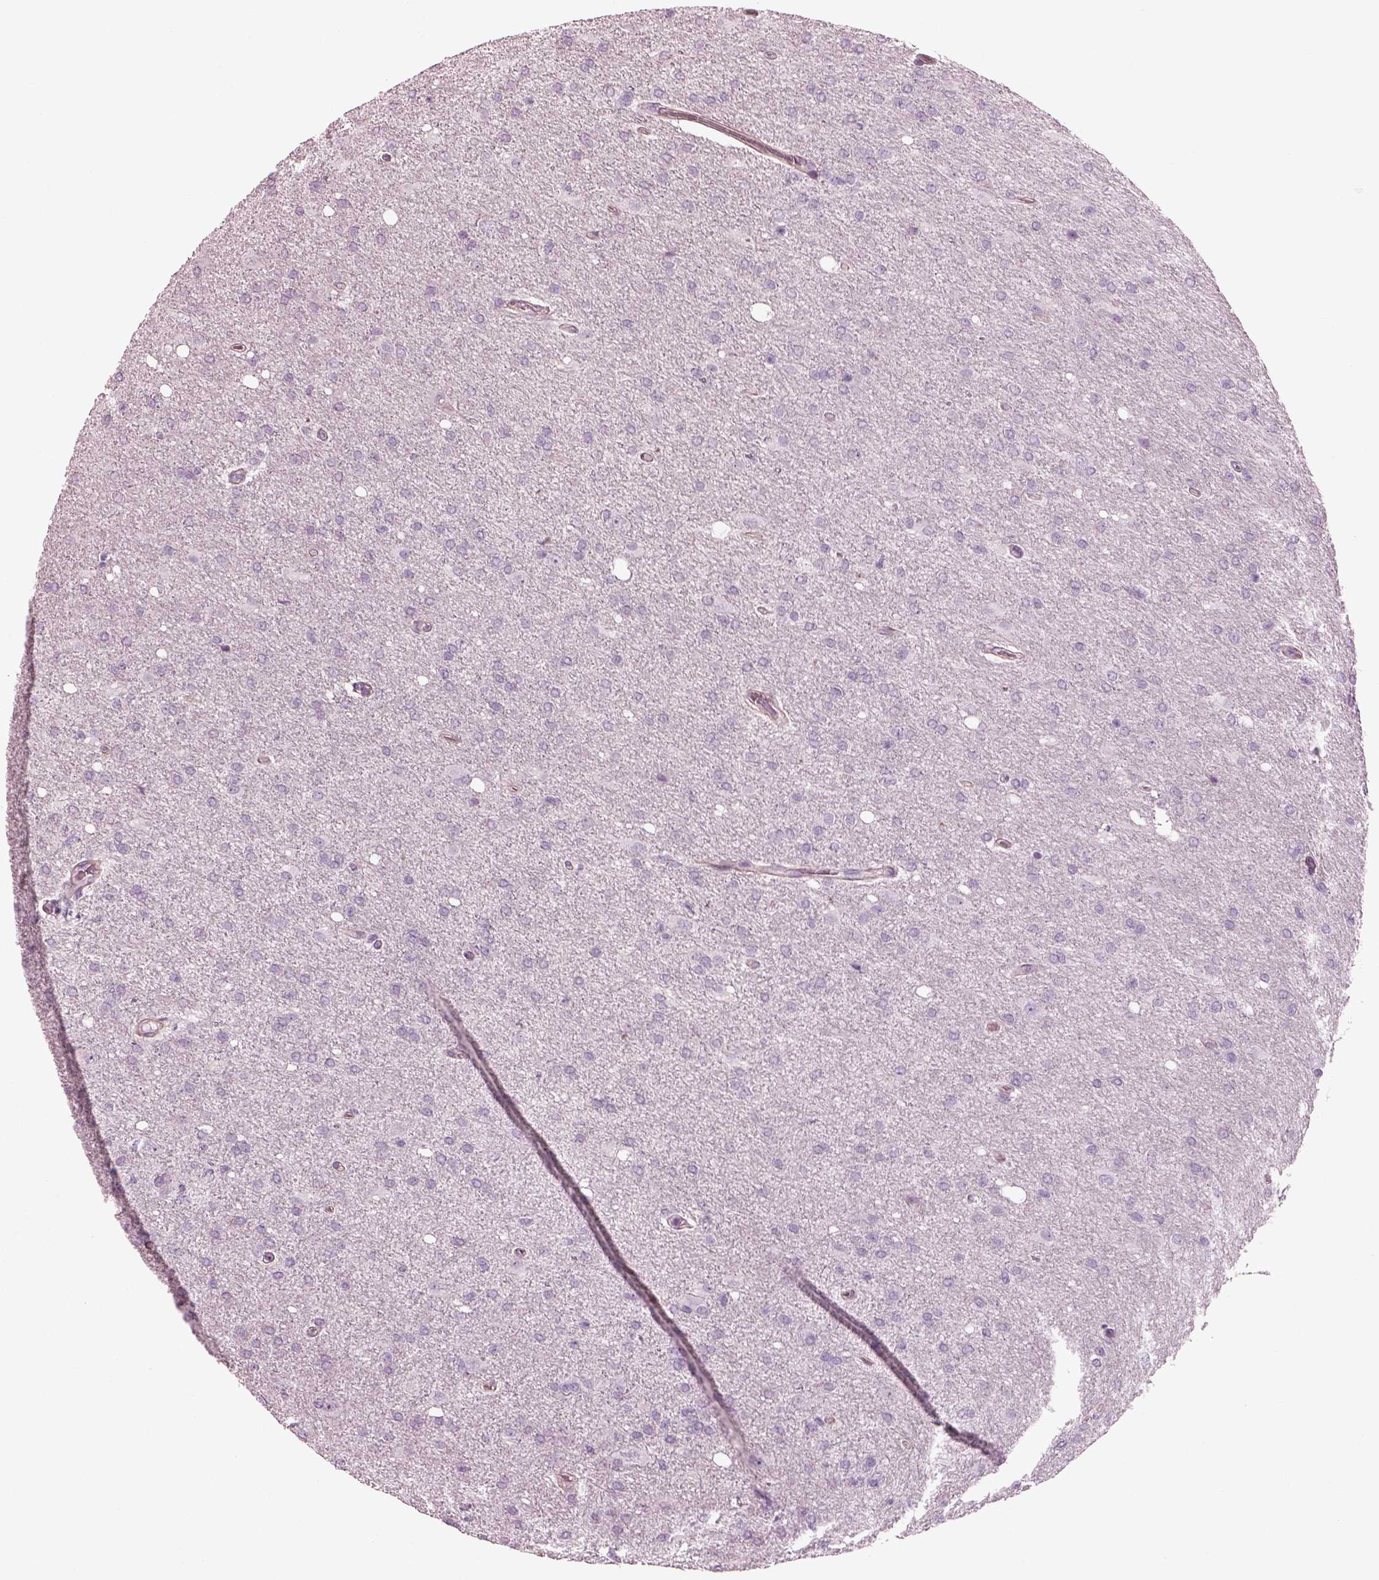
{"staining": {"intensity": "negative", "quantity": "none", "location": "none"}, "tissue": "glioma", "cell_type": "Tumor cells", "image_type": "cancer", "snomed": [{"axis": "morphology", "description": "Glioma, malignant, High grade"}, {"axis": "topography", "description": "Cerebral cortex"}], "caption": "Immunohistochemistry image of human glioma stained for a protein (brown), which reveals no staining in tumor cells.", "gene": "BFSP1", "patient": {"sex": "male", "age": 70}}